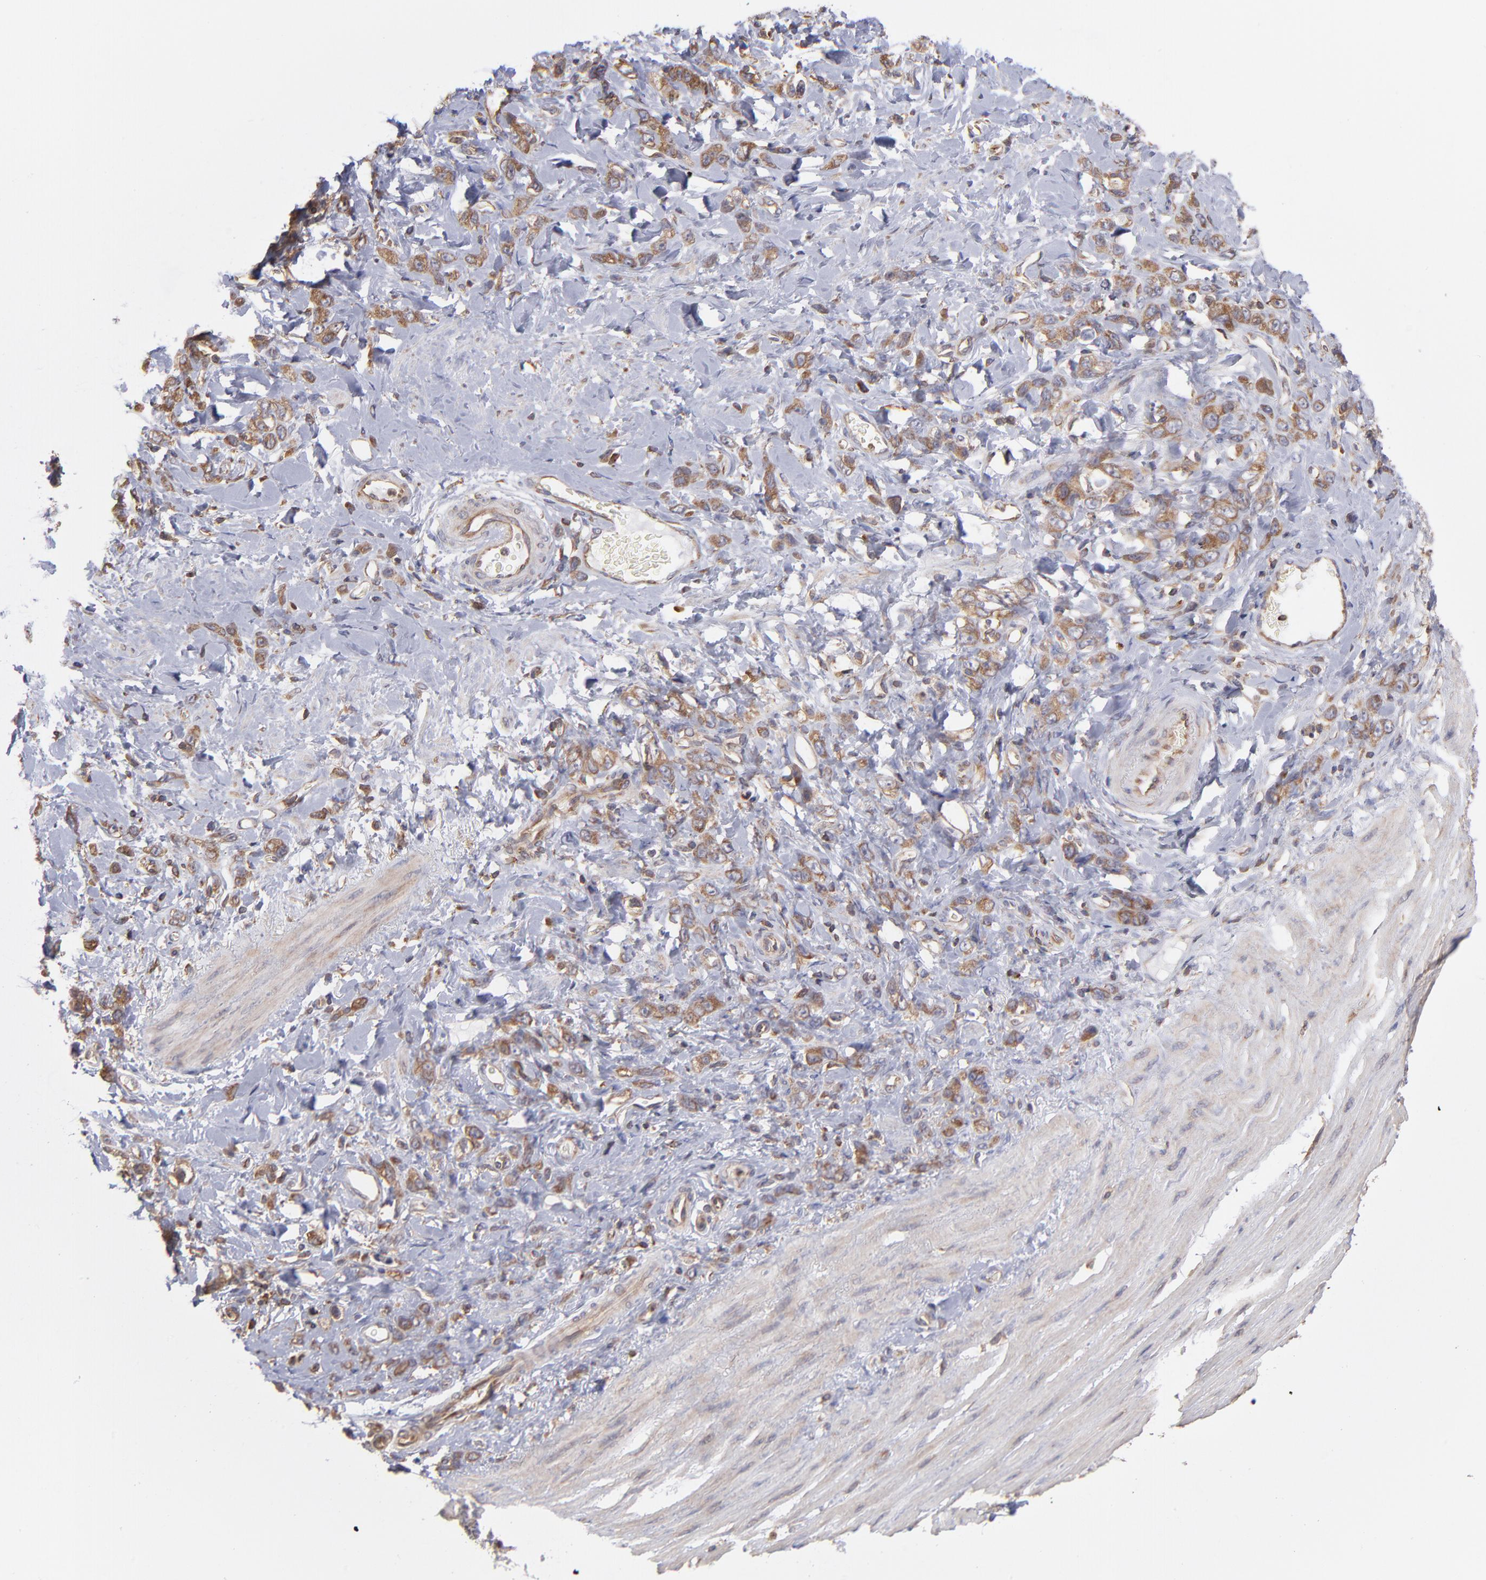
{"staining": {"intensity": "moderate", "quantity": ">75%", "location": "cytoplasmic/membranous"}, "tissue": "stomach cancer", "cell_type": "Tumor cells", "image_type": "cancer", "snomed": [{"axis": "morphology", "description": "Normal tissue, NOS"}, {"axis": "morphology", "description": "Adenocarcinoma, NOS"}, {"axis": "topography", "description": "Stomach"}], "caption": "Stomach cancer stained with DAB IHC reveals medium levels of moderate cytoplasmic/membranous expression in approximately >75% of tumor cells.", "gene": "MAPRE1", "patient": {"sex": "male", "age": 82}}